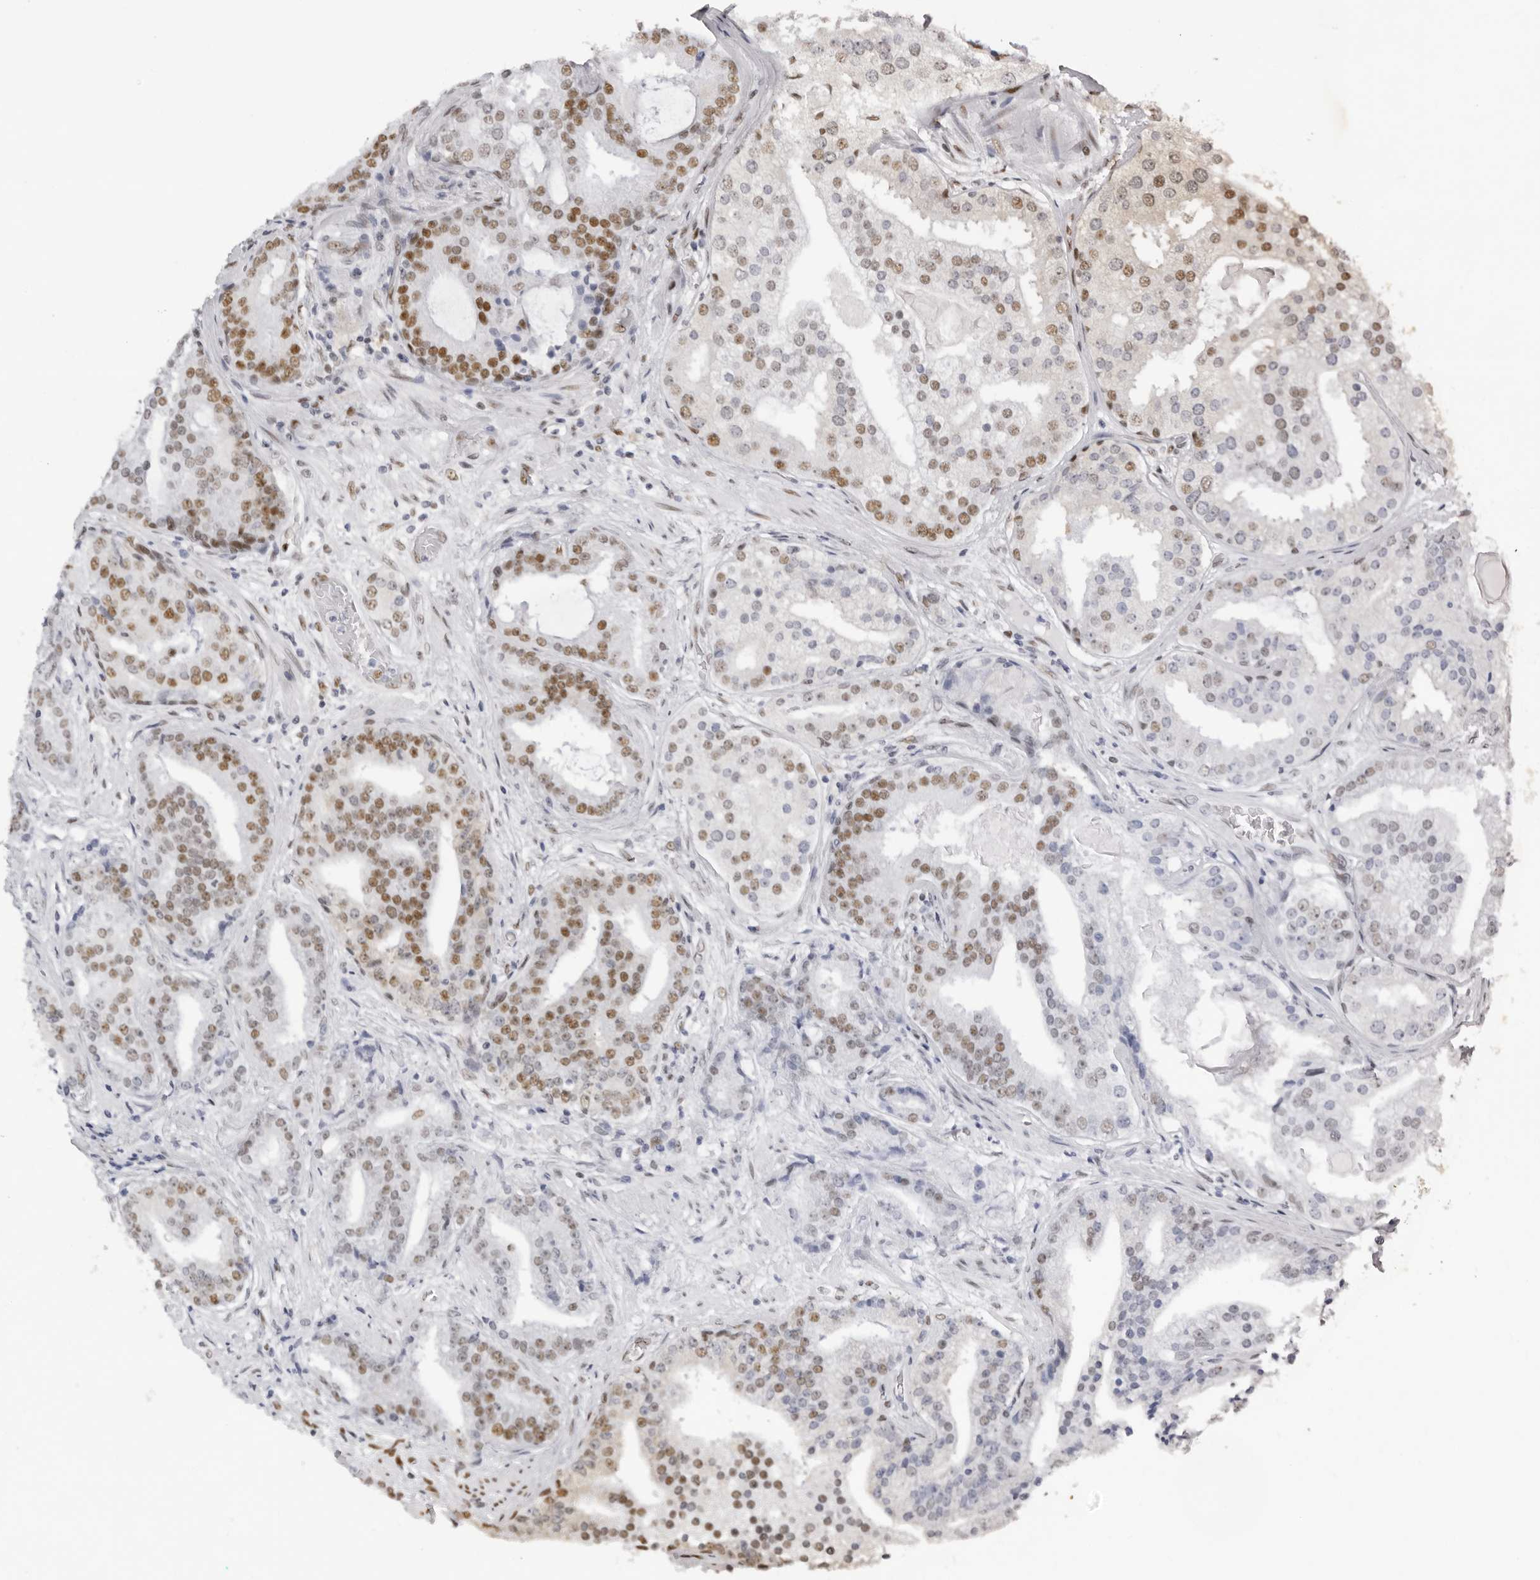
{"staining": {"intensity": "moderate", "quantity": "25%-75%", "location": "nuclear"}, "tissue": "prostate cancer", "cell_type": "Tumor cells", "image_type": "cancer", "snomed": [{"axis": "morphology", "description": "Adenocarcinoma, Low grade"}, {"axis": "topography", "description": "Prostate"}], "caption": "Prostate cancer was stained to show a protein in brown. There is medium levels of moderate nuclear positivity in approximately 25%-75% of tumor cells.", "gene": "IRF2BP2", "patient": {"sex": "male", "age": 67}}